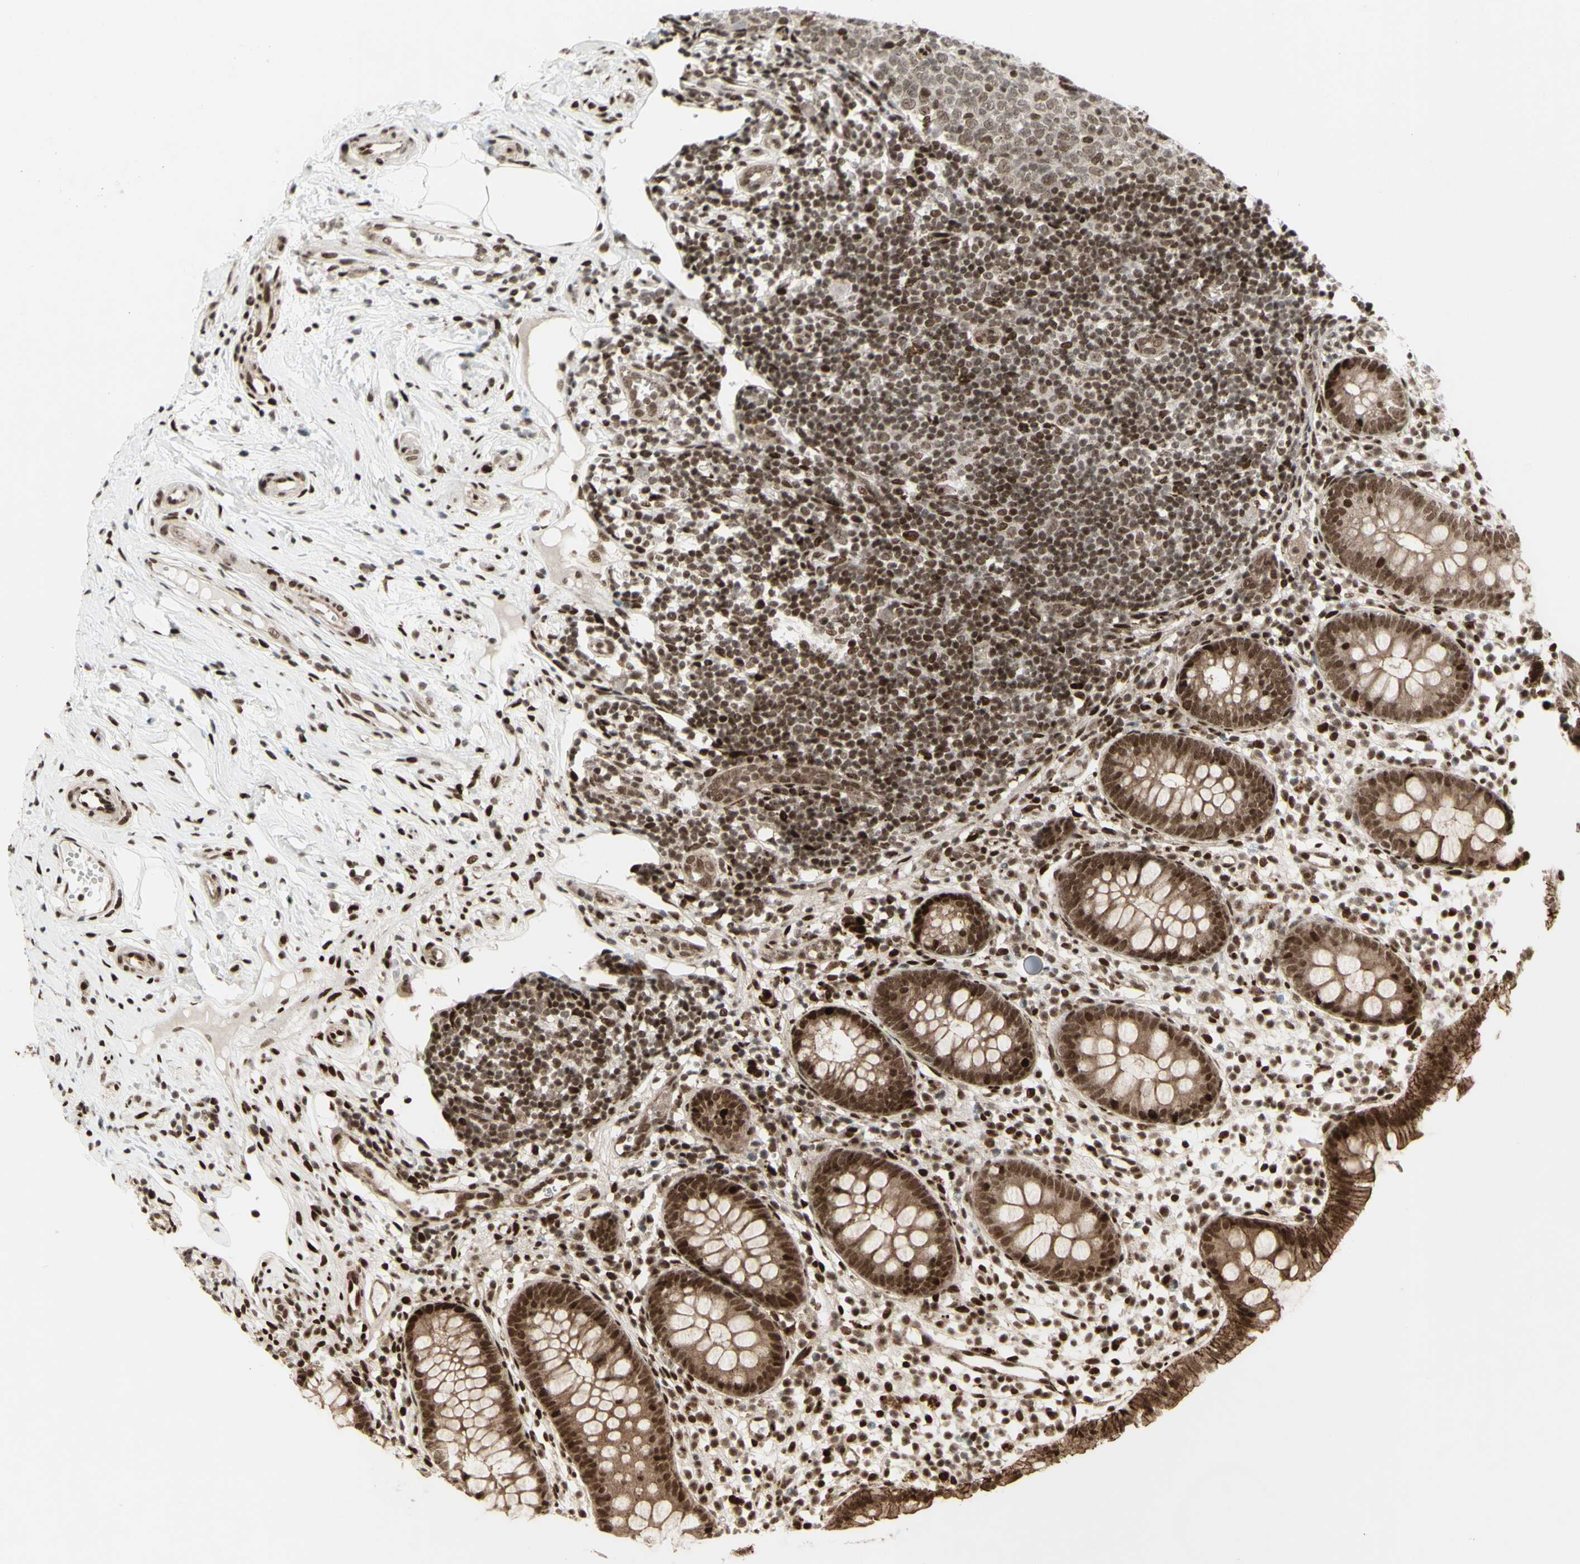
{"staining": {"intensity": "moderate", "quantity": ">75%", "location": "cytoplasmic/membranous,nuclear"}, "tissue": "appendix", "cell_type": "Glandular cells", "image_type": "normal", "snomed": [{"axis": "morphology", "description": "Normal tissue, NOS"}, {"axis": "topography", "description": "Appendix"}], "caption": "About >75% of glandular cells in normal human appendix reveal moderate cytoplasmic/membranous,nuclear protein expression as visualized by brown immunohistochemical staining.", "gene": "CBX1", "patient": {"sex": "female", "age": 20}}